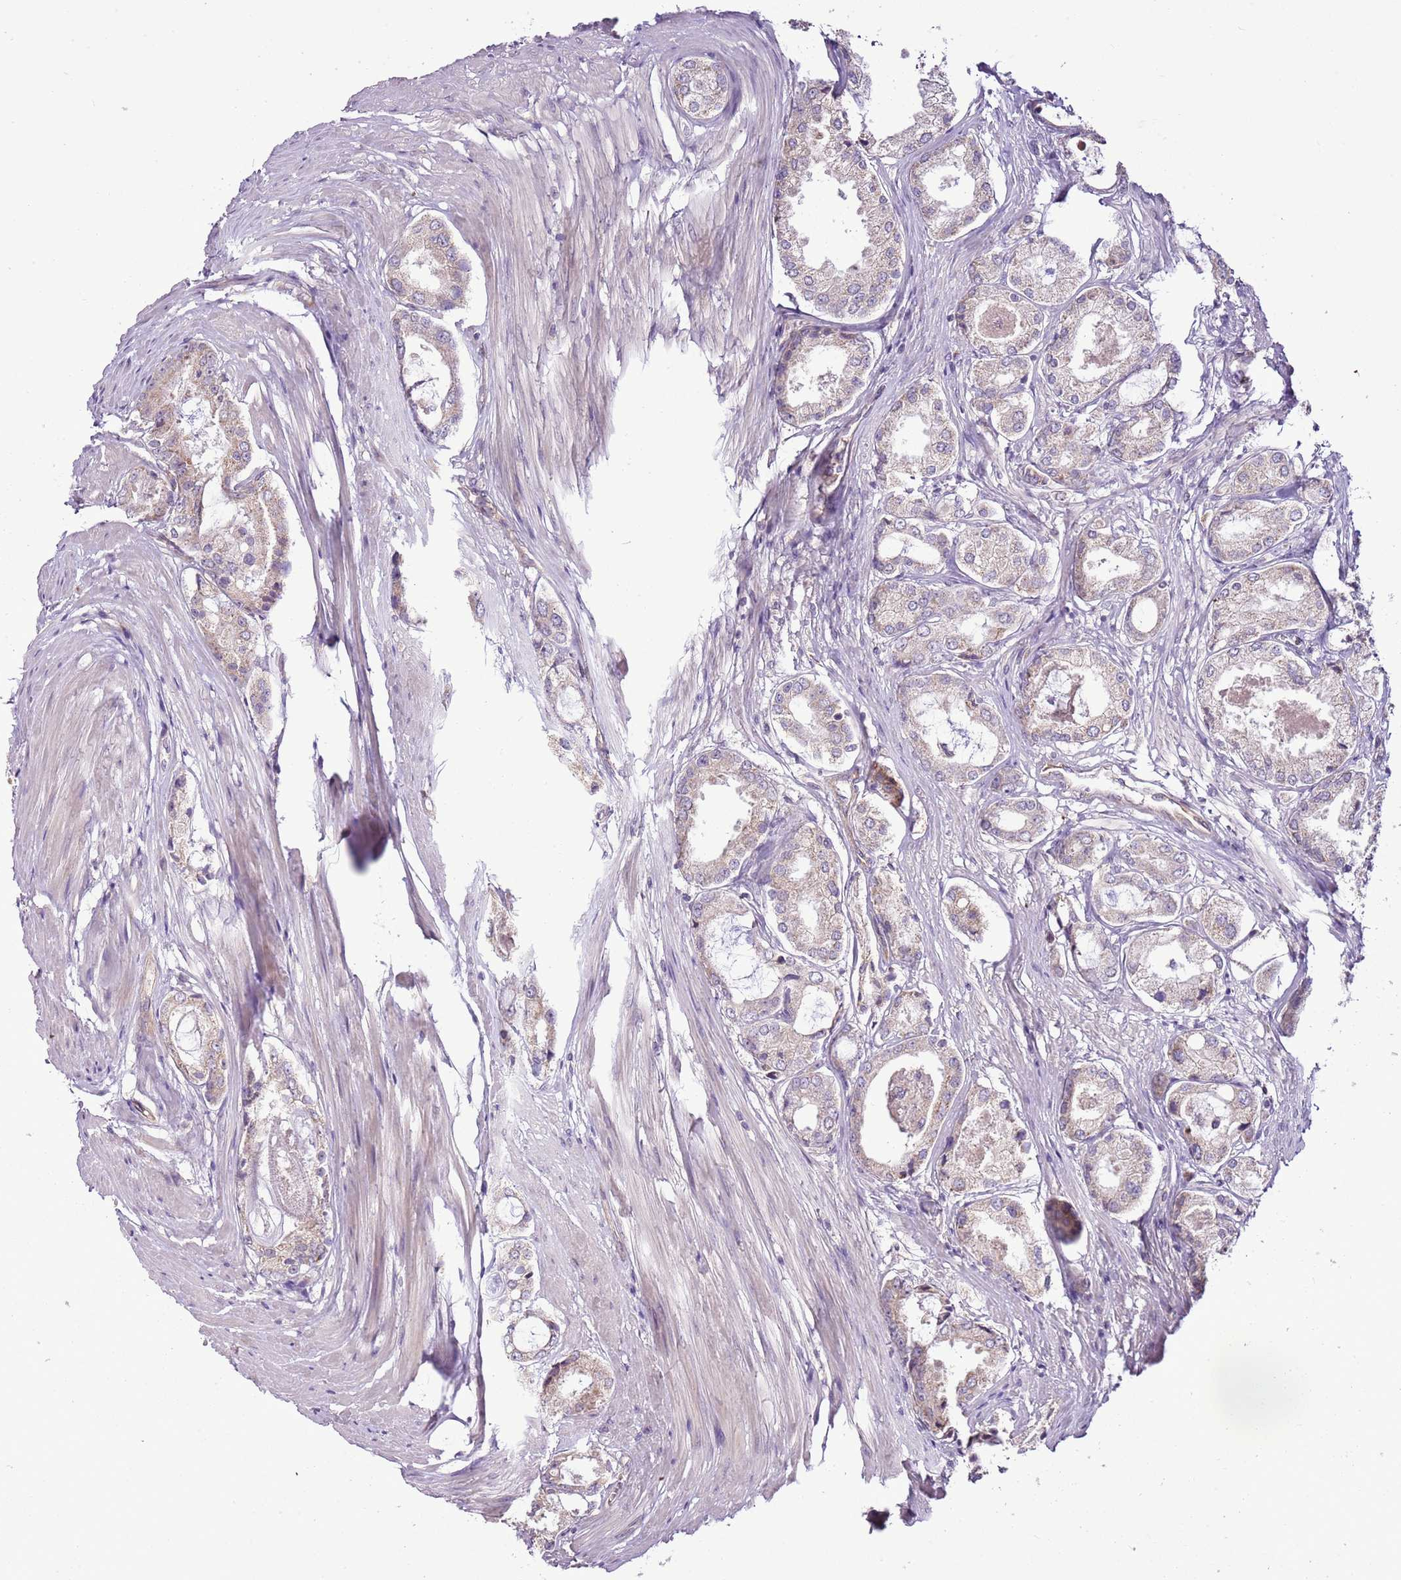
{"staining": {"intensity": "negative", "quantity": "none", "location": "none"}, "tissue": "prostate cancer", "cell_type": "Tumor cells", "image_type": "cancer", "snomed": [{"axis": "morphology", "description": "Adenocarcinoma, Low grade"}, {"axis": "topography", "description": "Prostate"}], "caption": "Prostate cancer (low-grade adenocarcinoma) was stained to show a protein in brown. There is no significant staining in tumor cells. (DAB (3,3'-diaminobenzidine) IHC, high magnification).", "gene": "CMKLR1", "patient": {"sex": "male", "age": 68}}